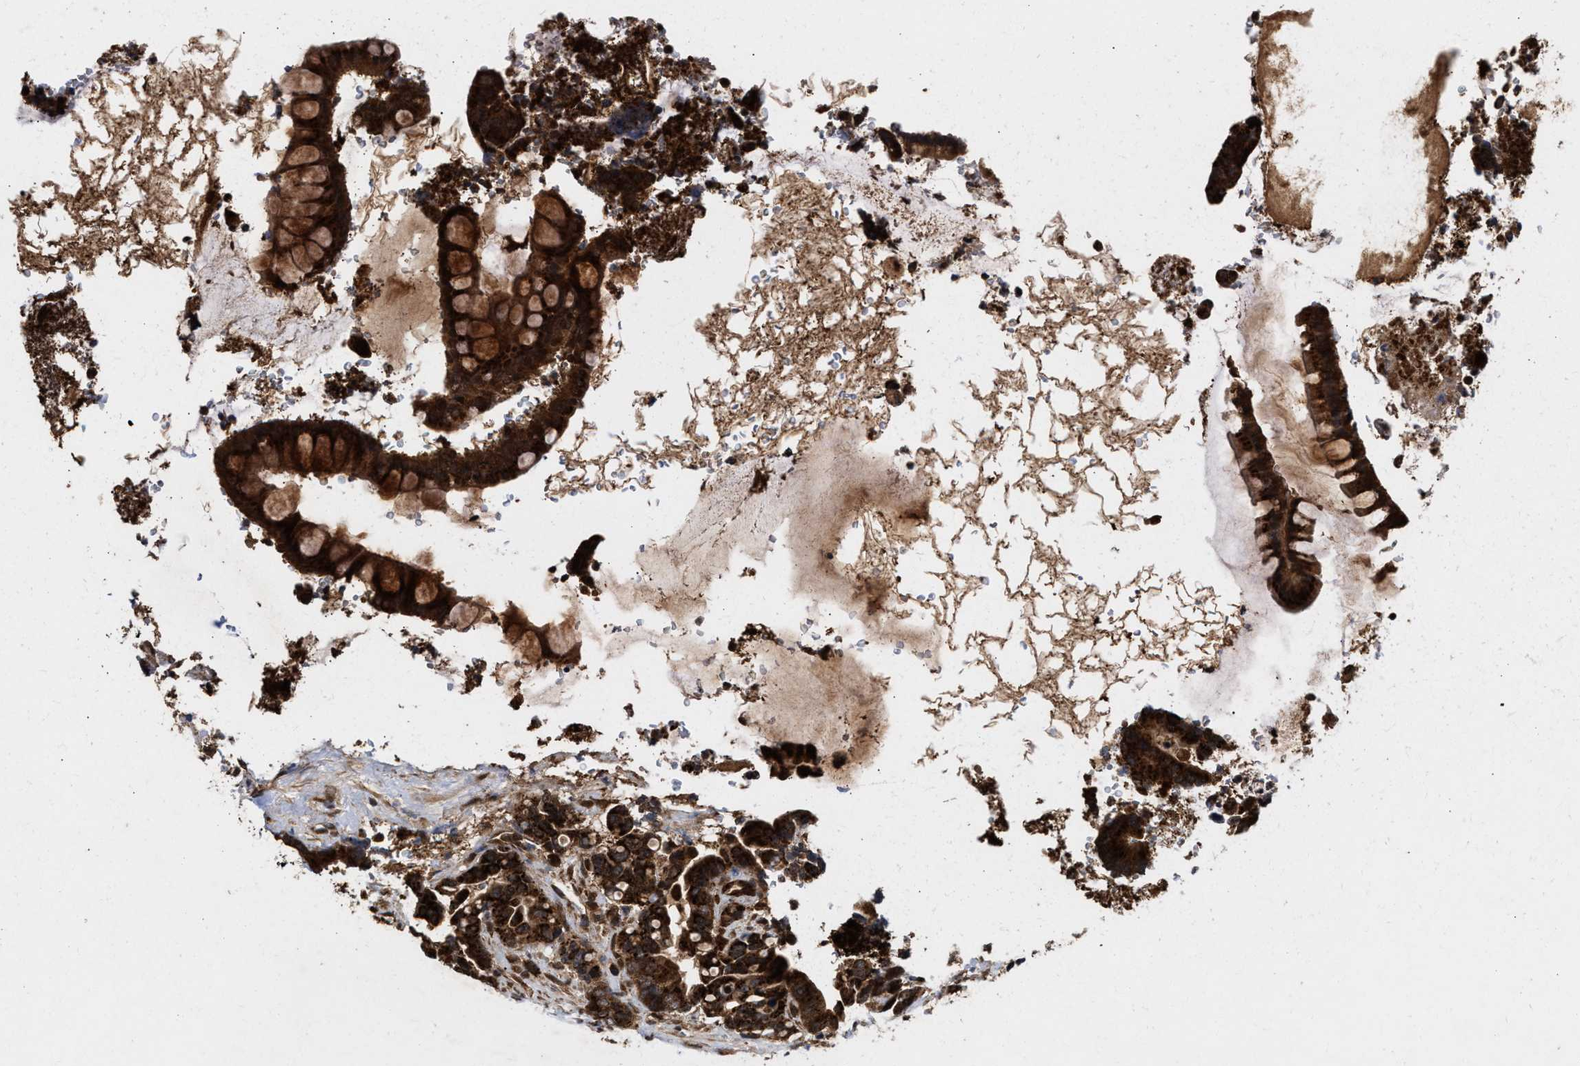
{"staining": {"intensity": "strong", "quantity": ">75%", "location": "cytoplasmic/membranous"}, "tissue": "colorectal cancer", "cell_type": "Tumor cells", "image_type": "cancer", "snomed": [{"axis": "morphology", "description": "Normal tissue, NOS"}, {"axis": "morphology", "description": "Adenocarcinoma, NOS"}, {"axis": "topography", "description": "Colon"}], "caption": "Colorectal cancer (adenocarcinoma) stained with immunohistochemistry exhibits strong cytoplasmic/membranous staining in about >75% of tumor cells.", "gene": "CFLAR", "patient": {"sex": "male", "age": 82}}